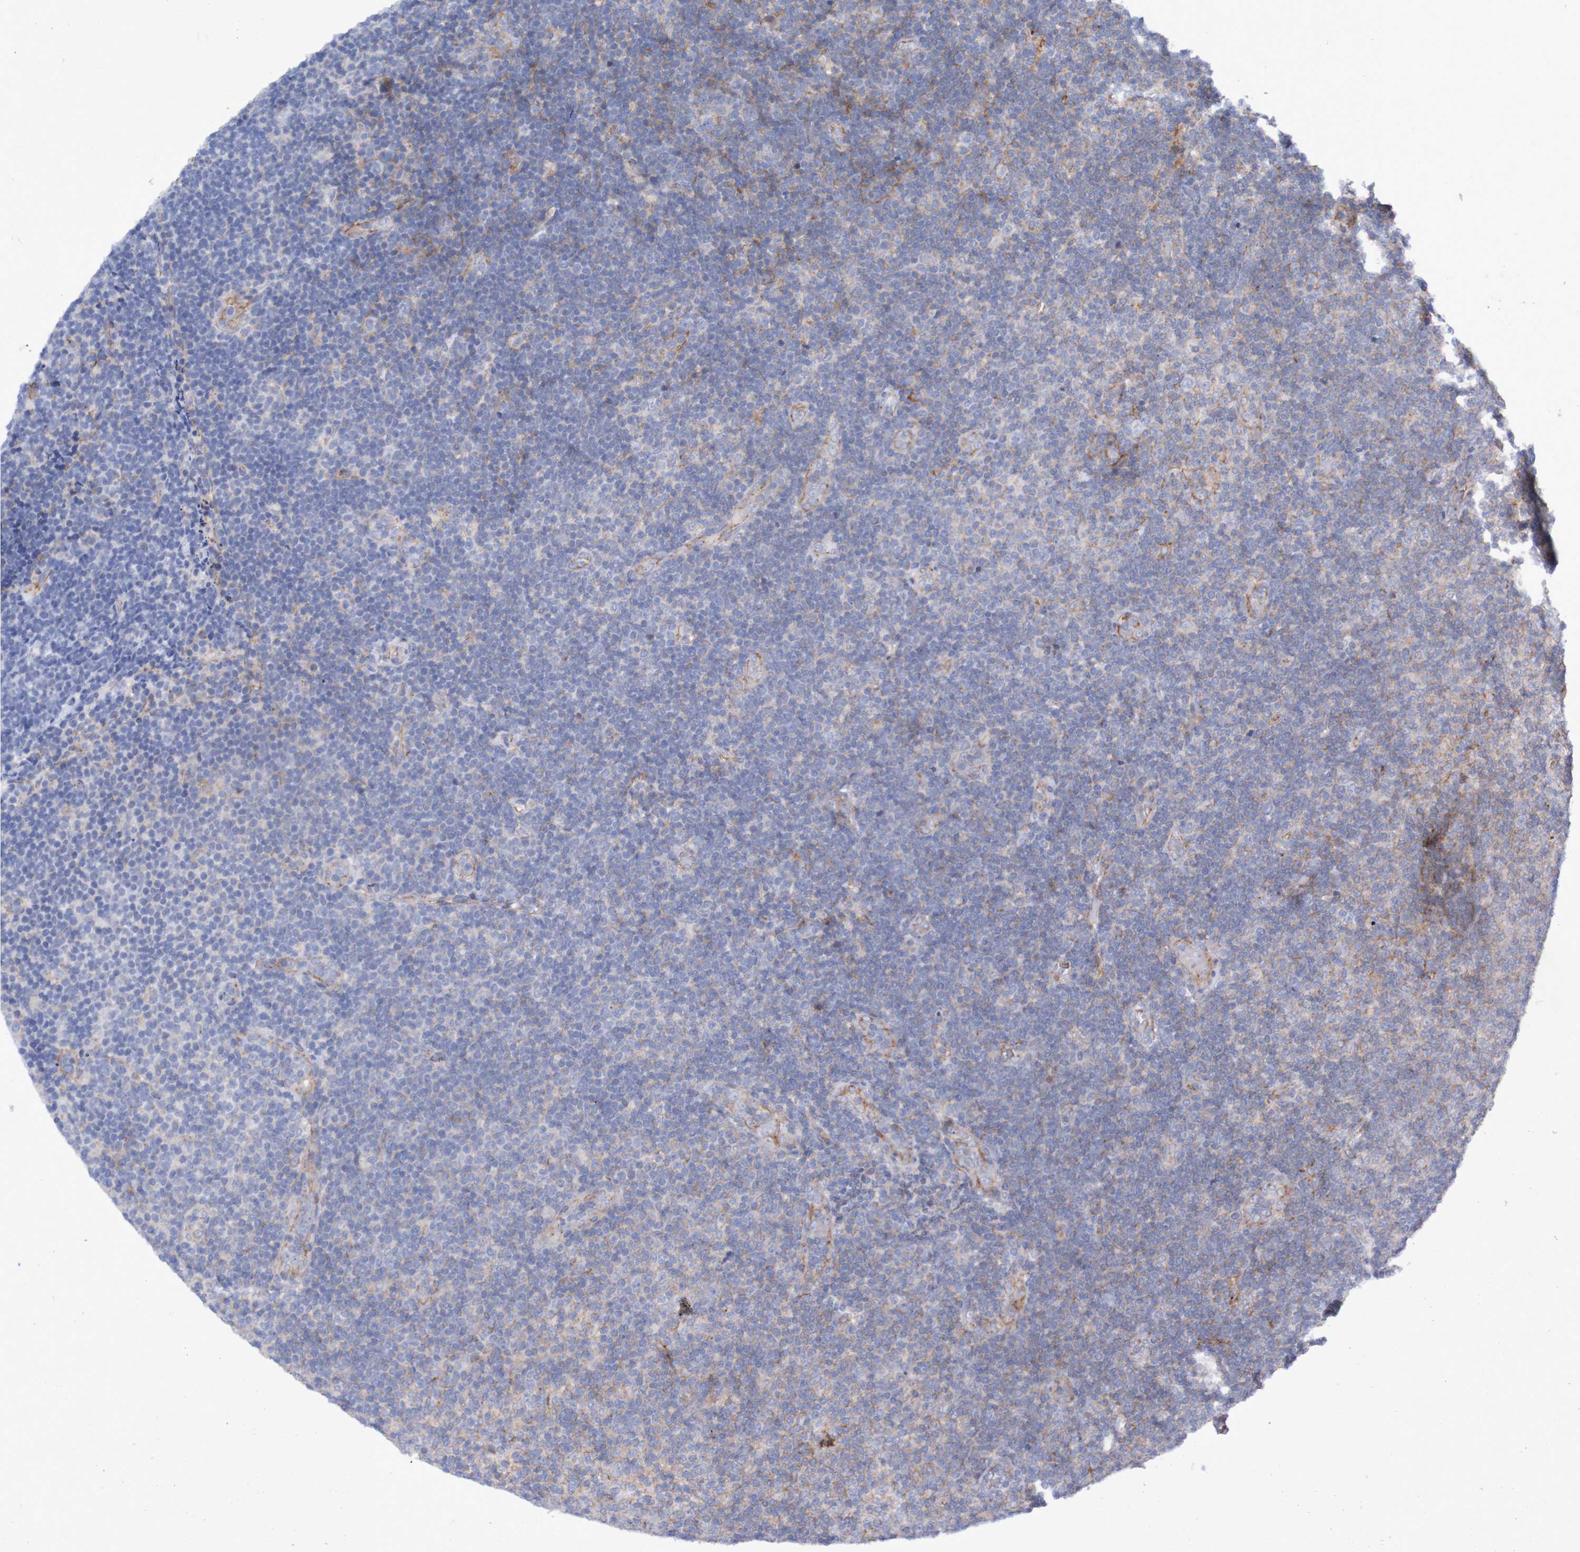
{"staining": {"intensity": "negative", "quantity": "none", "location": "none"}, "tissue": "lymphoma", "cell_type": "Tumor cells", "image_type": "cancer", "snomed": [{"axis": "morphology", "description": "Malignant lymphoma, non-Hodgkin's type, Low grade"}, {"axis": "topography", "description": "Lymph node"}], "caption": "Human lymphoma stained for a protein using immunohistochemistry demonstrates no positivity in tumor cells.", "gene": "NECTIN2", "patient": {"sex": "male", "age": 83}}